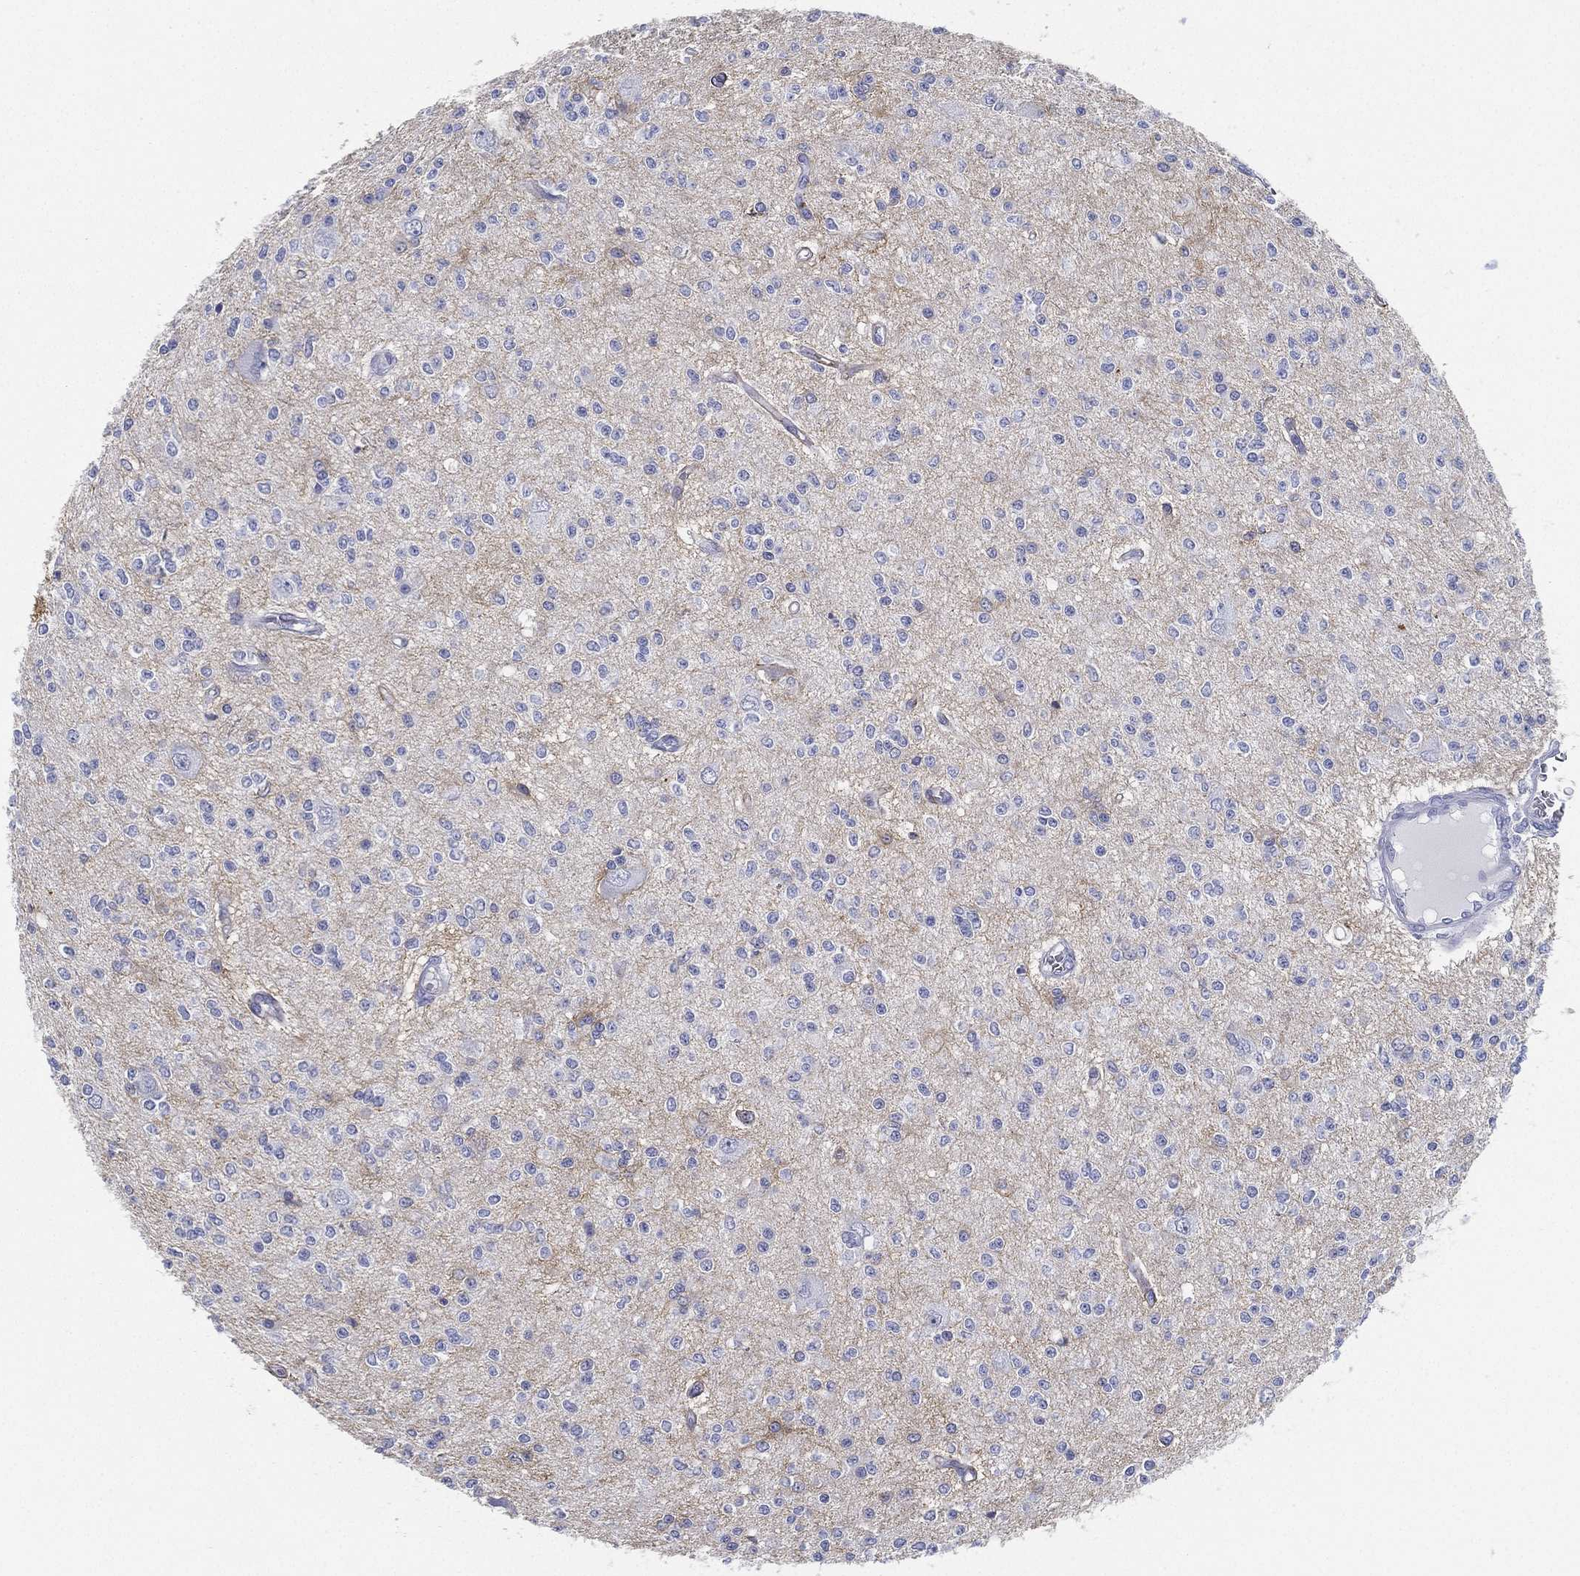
{"staining": {"intensity": "negative", "quantity": "none", "location": "none"}, "tissue": "glioma", "cell_type": "Tumor cells", "image_type": "cancer", "snomed": [{"axis": "morphology", "description": "Glioma, malignant, Low grade"}, {"axis": "topography", "description": "Brain"}], "caption": "Tumor cells show no significant expression in glioma.", "gene": "ATP1B2", "patient": {"sex": "male", "age": 67}}